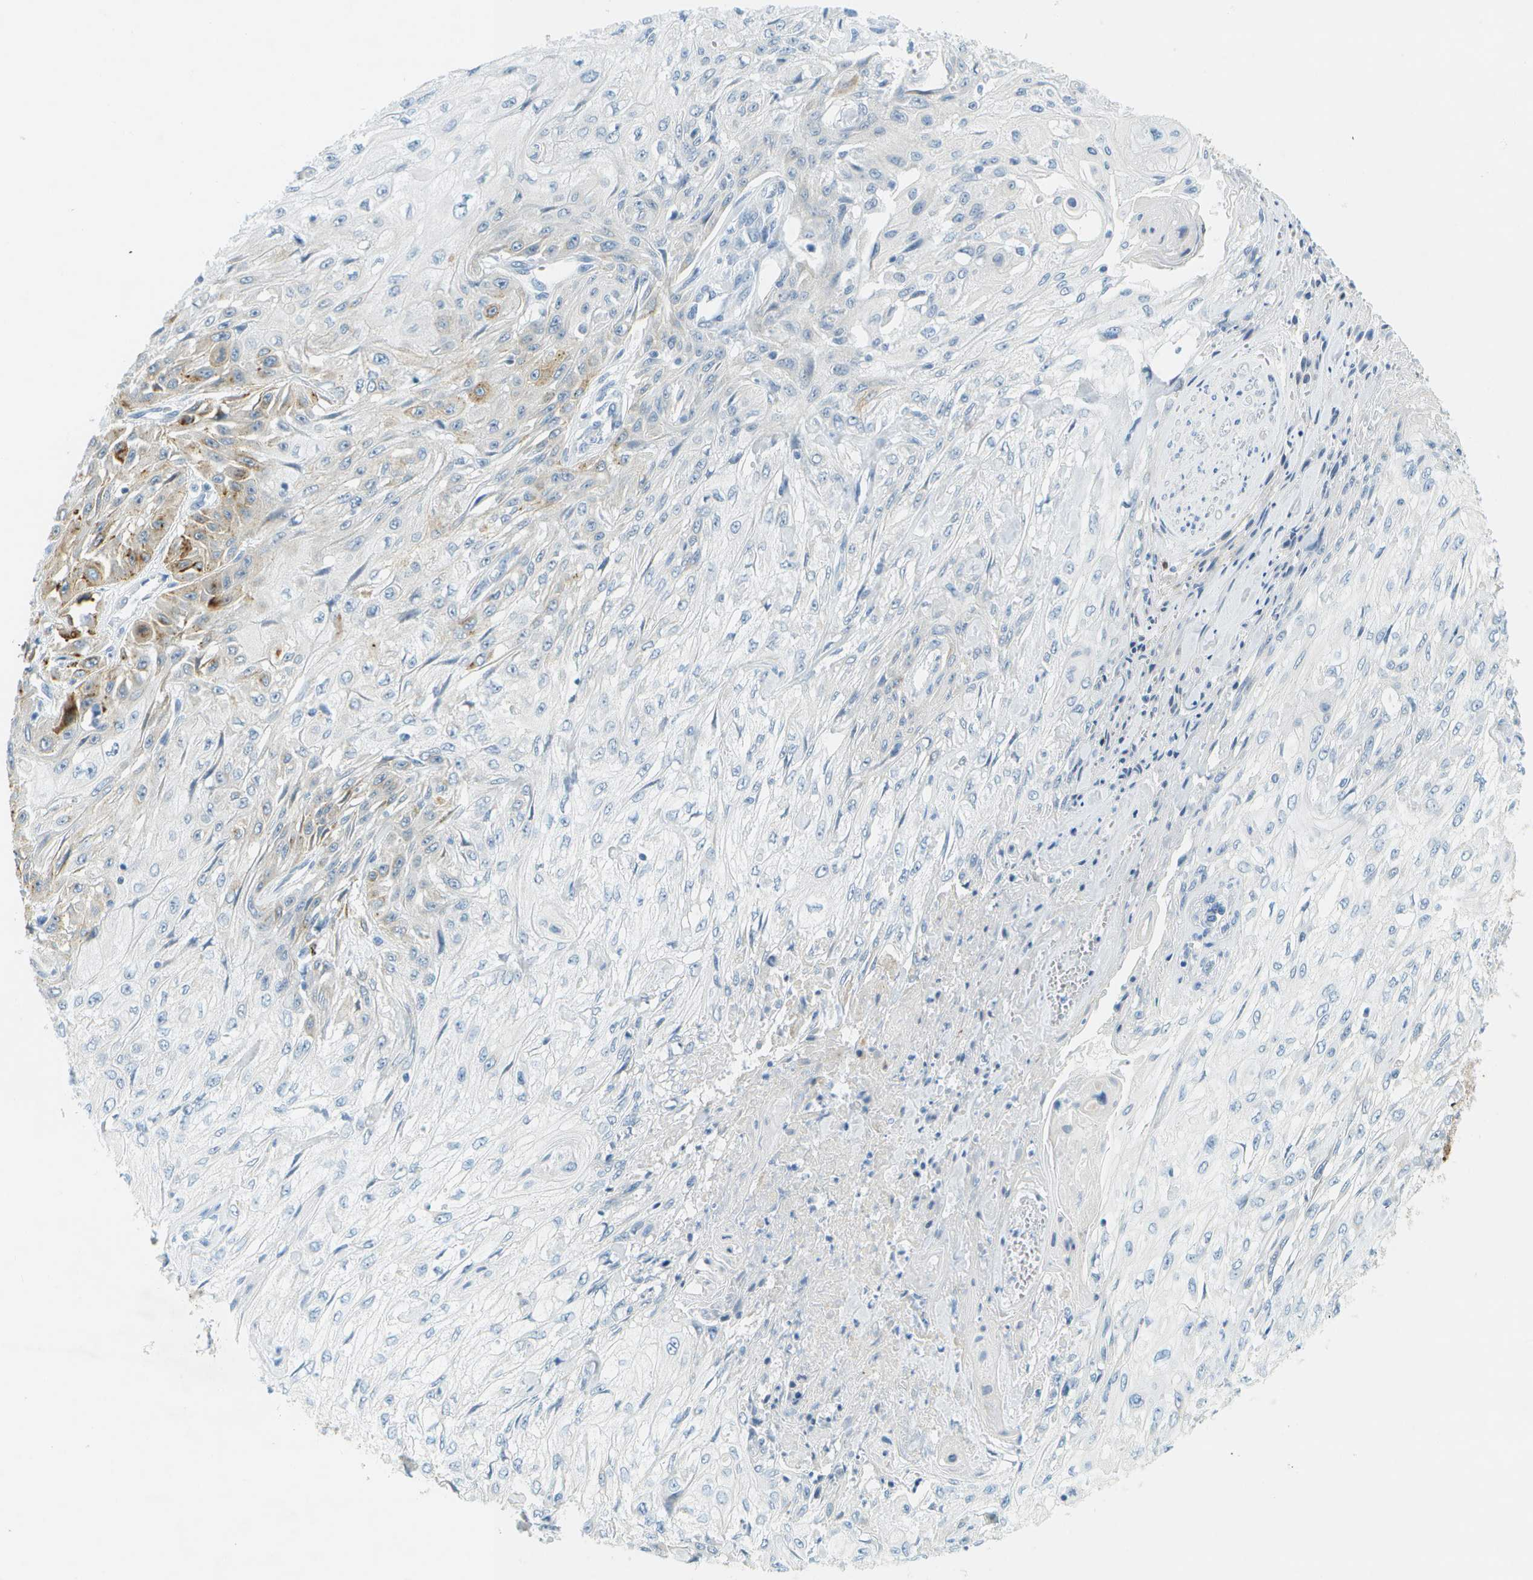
{"staining": {"intensity": "strong", "quantity": "<25%", "location": "cytoplasmic/membranous"}, "tissue": "skin cancer", "cell_type": "Tumor cells", "image_type": "cancer", "snomed": [{"axis": "morphology", "description": "Squamous cell carcinoma, NOS"}, {"axis": "morphology", "description": "Squamous cell carcinoma, metastatic, NOS"}, {"axis": "topography", "description": "Skin"}, {"axis": "topography", "description": "Lymph node"}], "caption": "Skin metastatic squamous cell carcinoma tissue shows strong cytoplasmic/membranous expression in about <25% of tumor cells", "gene": "SMYD5", "patient": {"sex": "male", "age": 75}}